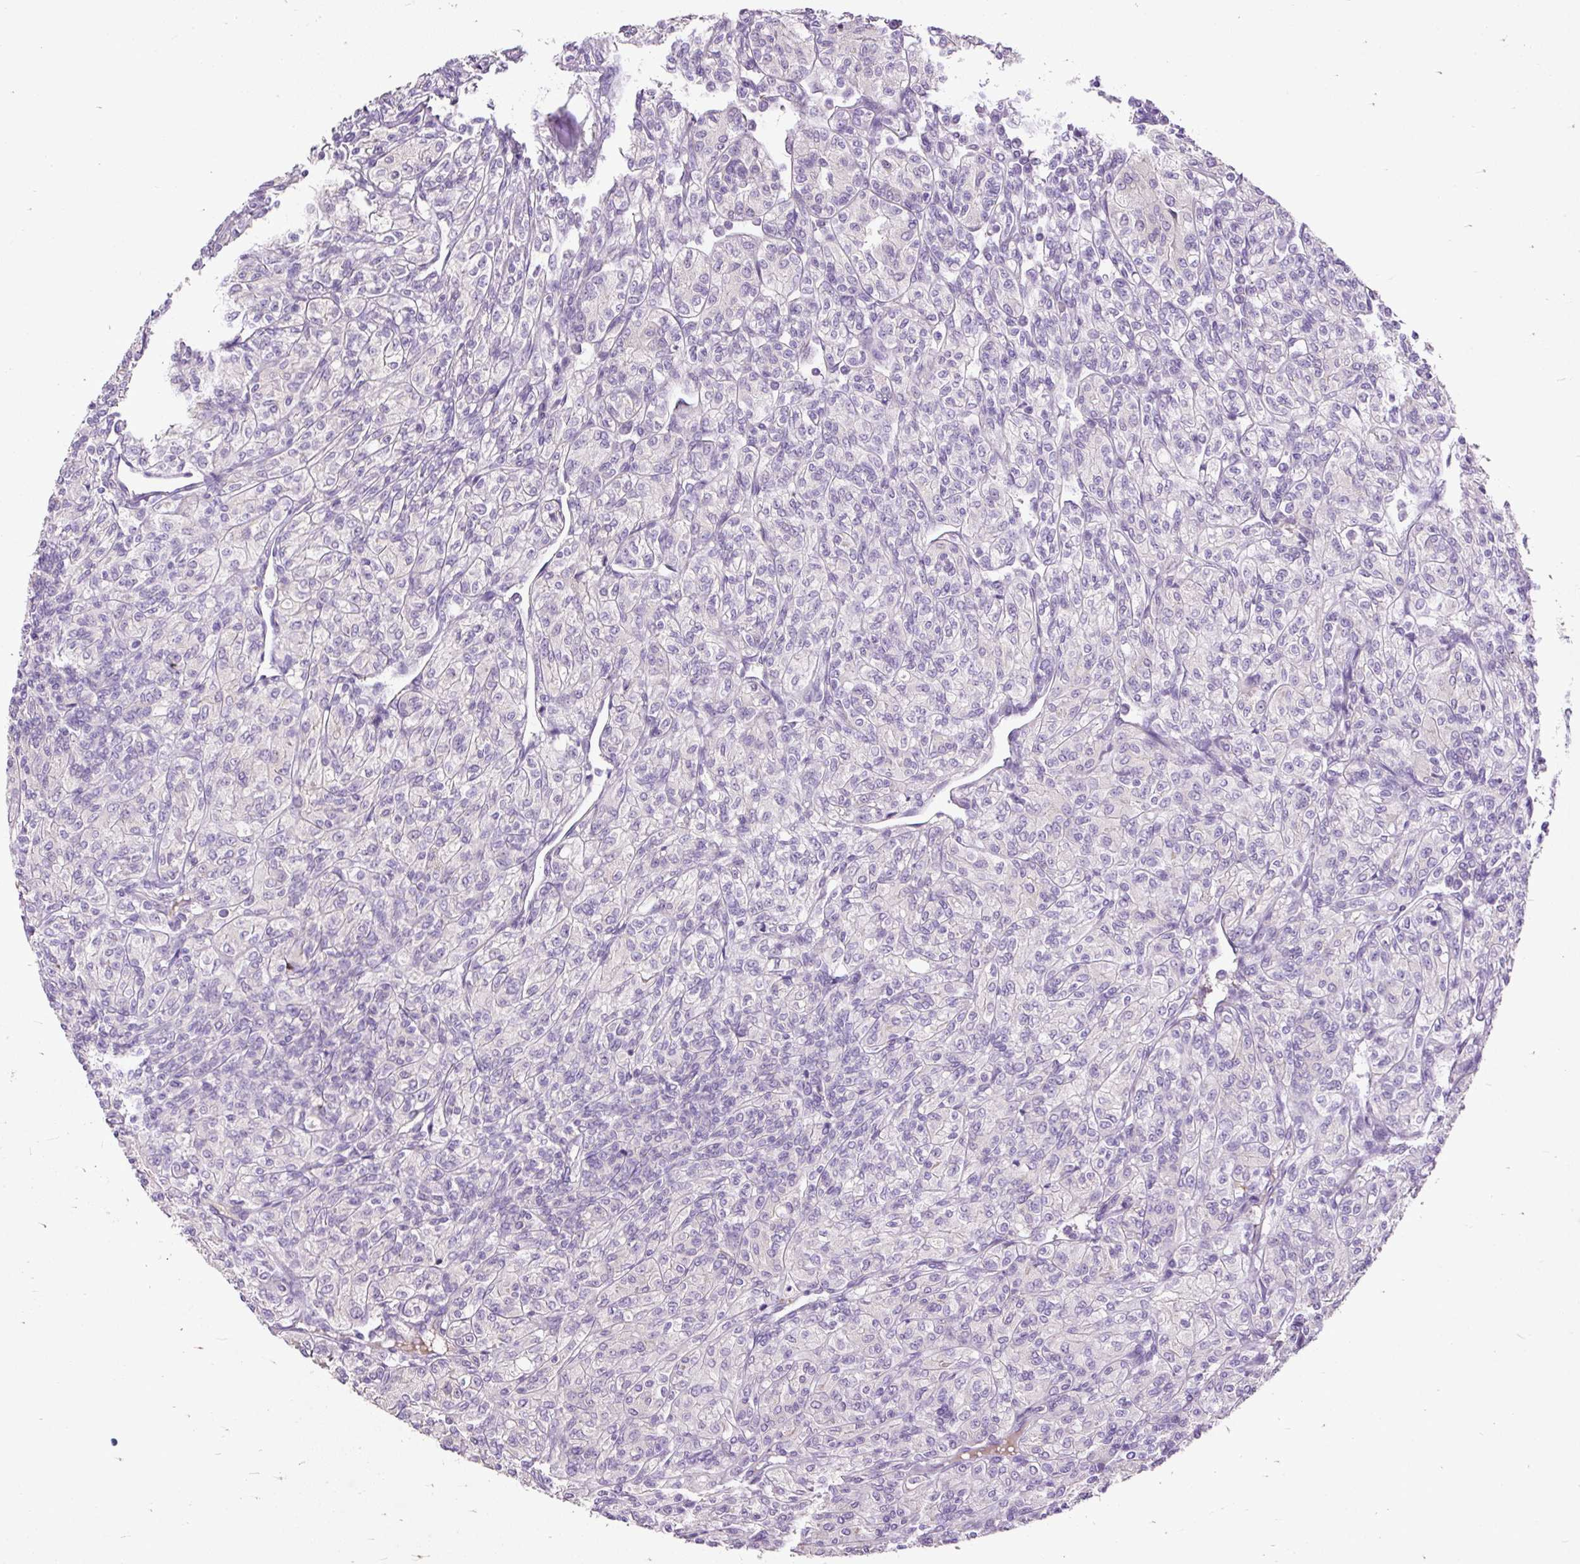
{"staining": {"intensity": "negative", "quantity": "none", "location": "none"}, "tissue": "renal cancer", "cell_type": "Tumor cells", "image_type": "cancer", "snomed": [{"axis": "morphology", "description": "Adenocarcinoma, NOS"}, {"axis": "topography", "description": "Kidney"}], "caption": "The photomicrograph displays no staining of tumor cells in renal cancer (adenocarcinoma).", "gene": "KRTAP20-3", "patient": {"sex": "male", "age": 77}}